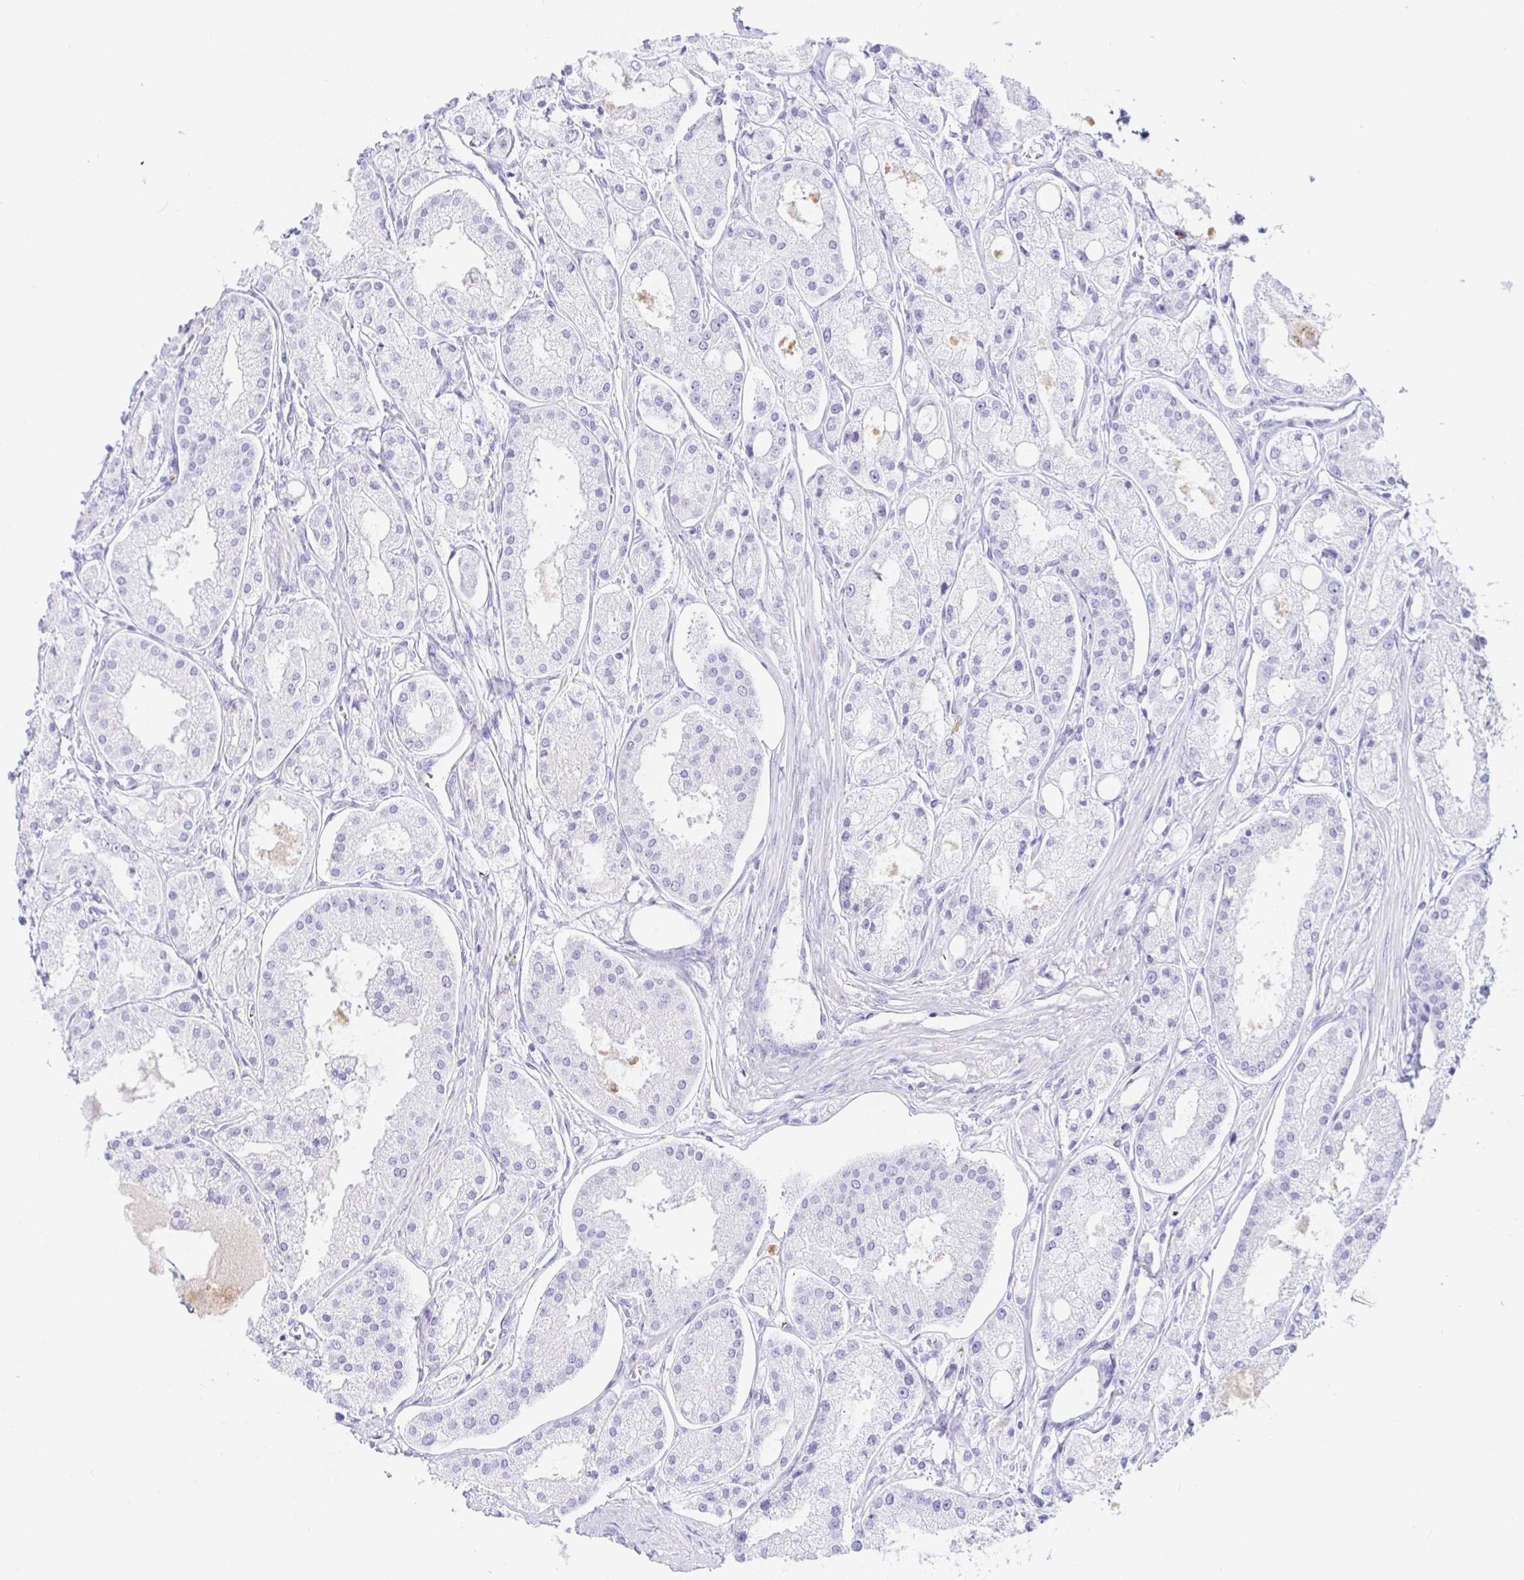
{"staining": {"intensity": "negative", "quantity": "none", "location": "none"}, "tissue": "prostate cancer", "cell_type": "Tumor cells", "image_type": "cancer", "snomed": [{"axis": "morphology", "description": "Adenocarcinoma, High grade"}, {"axis": "topography", "description": "Prostate"}], "caption": "Immunohistochemistry photomicrograph of neoplastic tissue: human high-grade adenocarcinoma (prostate) stained with DAB exhibits no significant protein positivity in tumor cells.", "gene": "PAX8", "patient": {"sex": "male", "age": 66}}